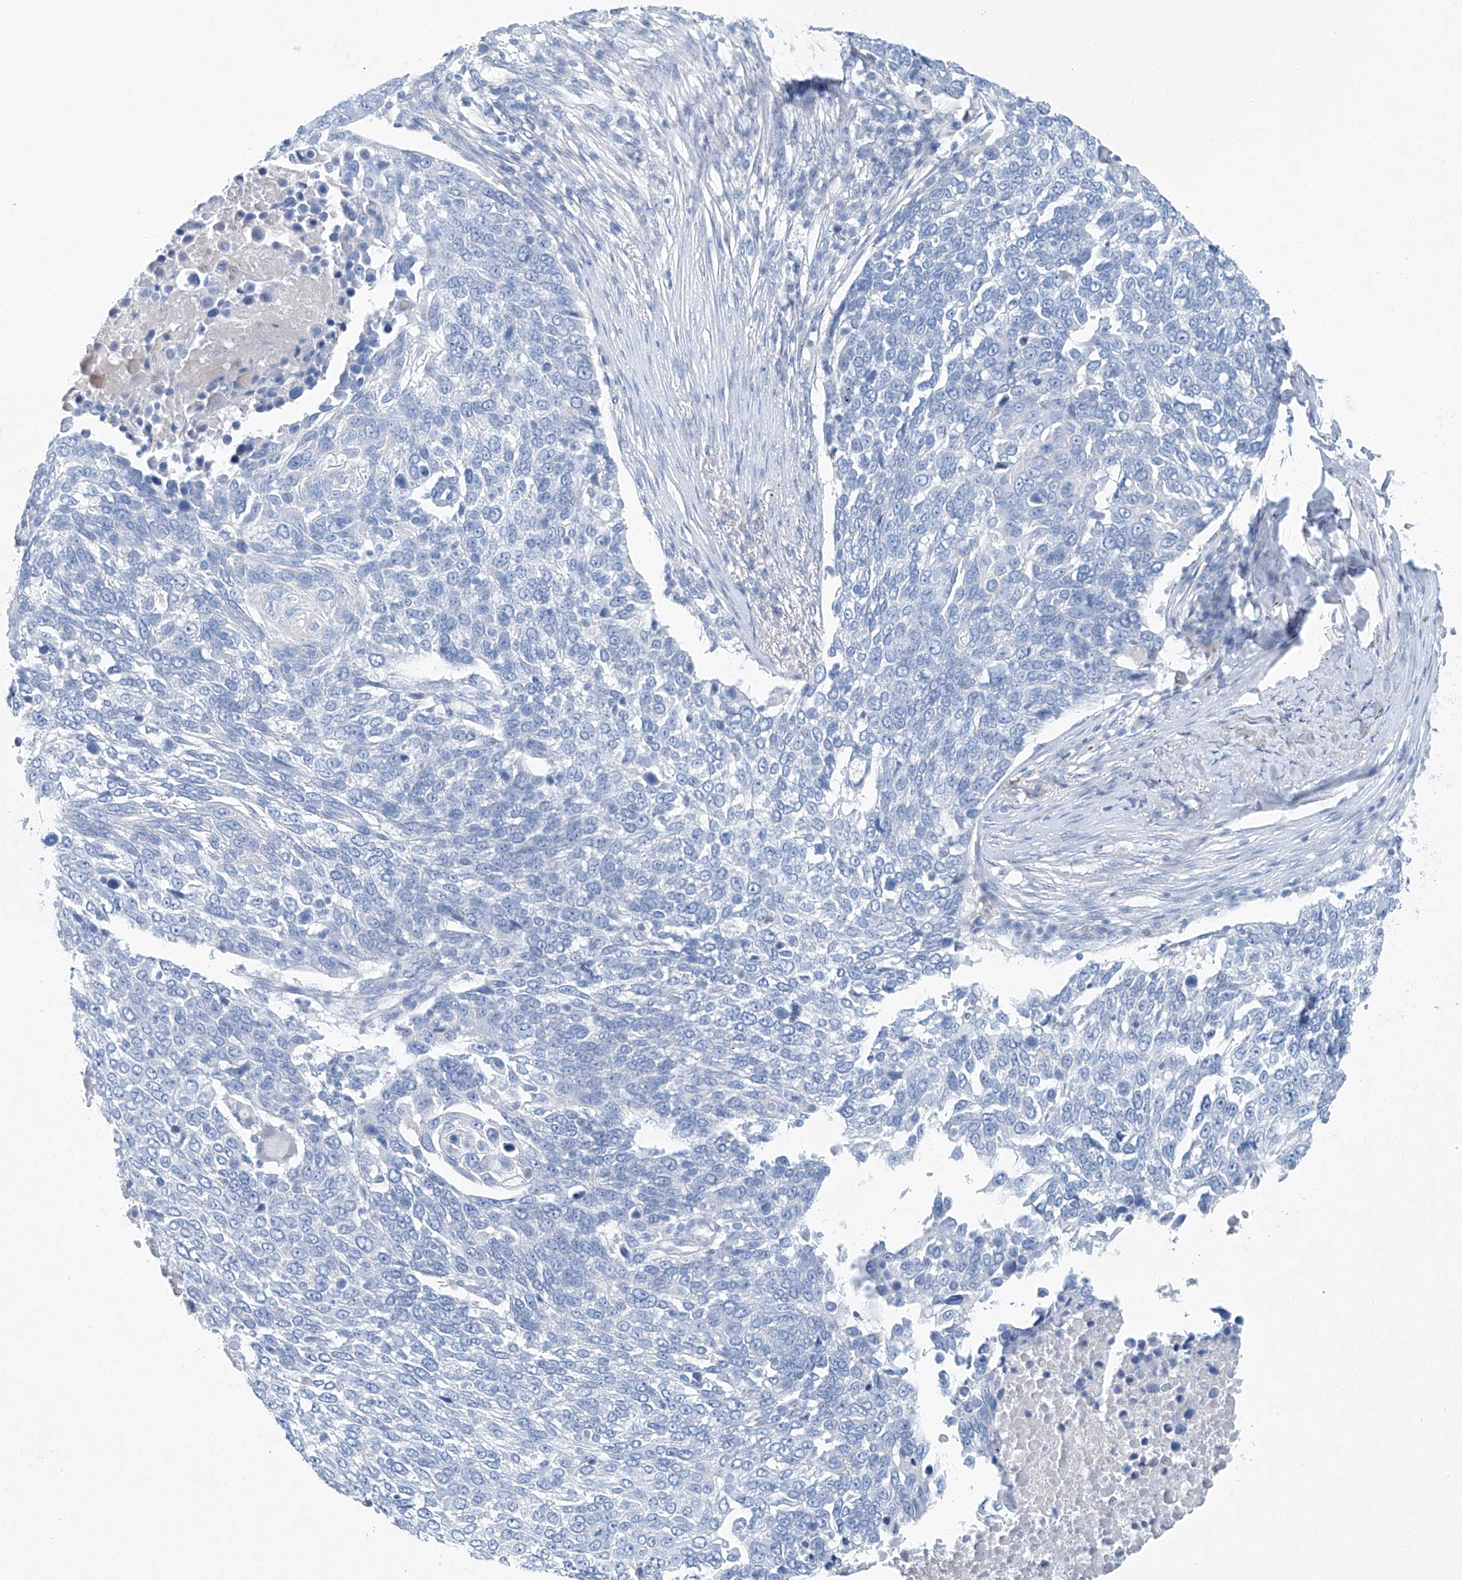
{"staining": {"intensity": "negative", "quantity": "none", "location": "none"}, "tissue": "lung cancer", "cell_type": "Tumor cells", "image_type": "cancer", "snomed": [{"axis": "morphology", "description": "Squamous cell carcinoma, NOS"}, {"axis": "topography", "description": "Lung"}], "caption": "The image exhibits no significant expression in tumor cells of lung squamous cell carcinoma.", "gene": "C1orf87", "patient": {"sex": "male", "age": 66}}